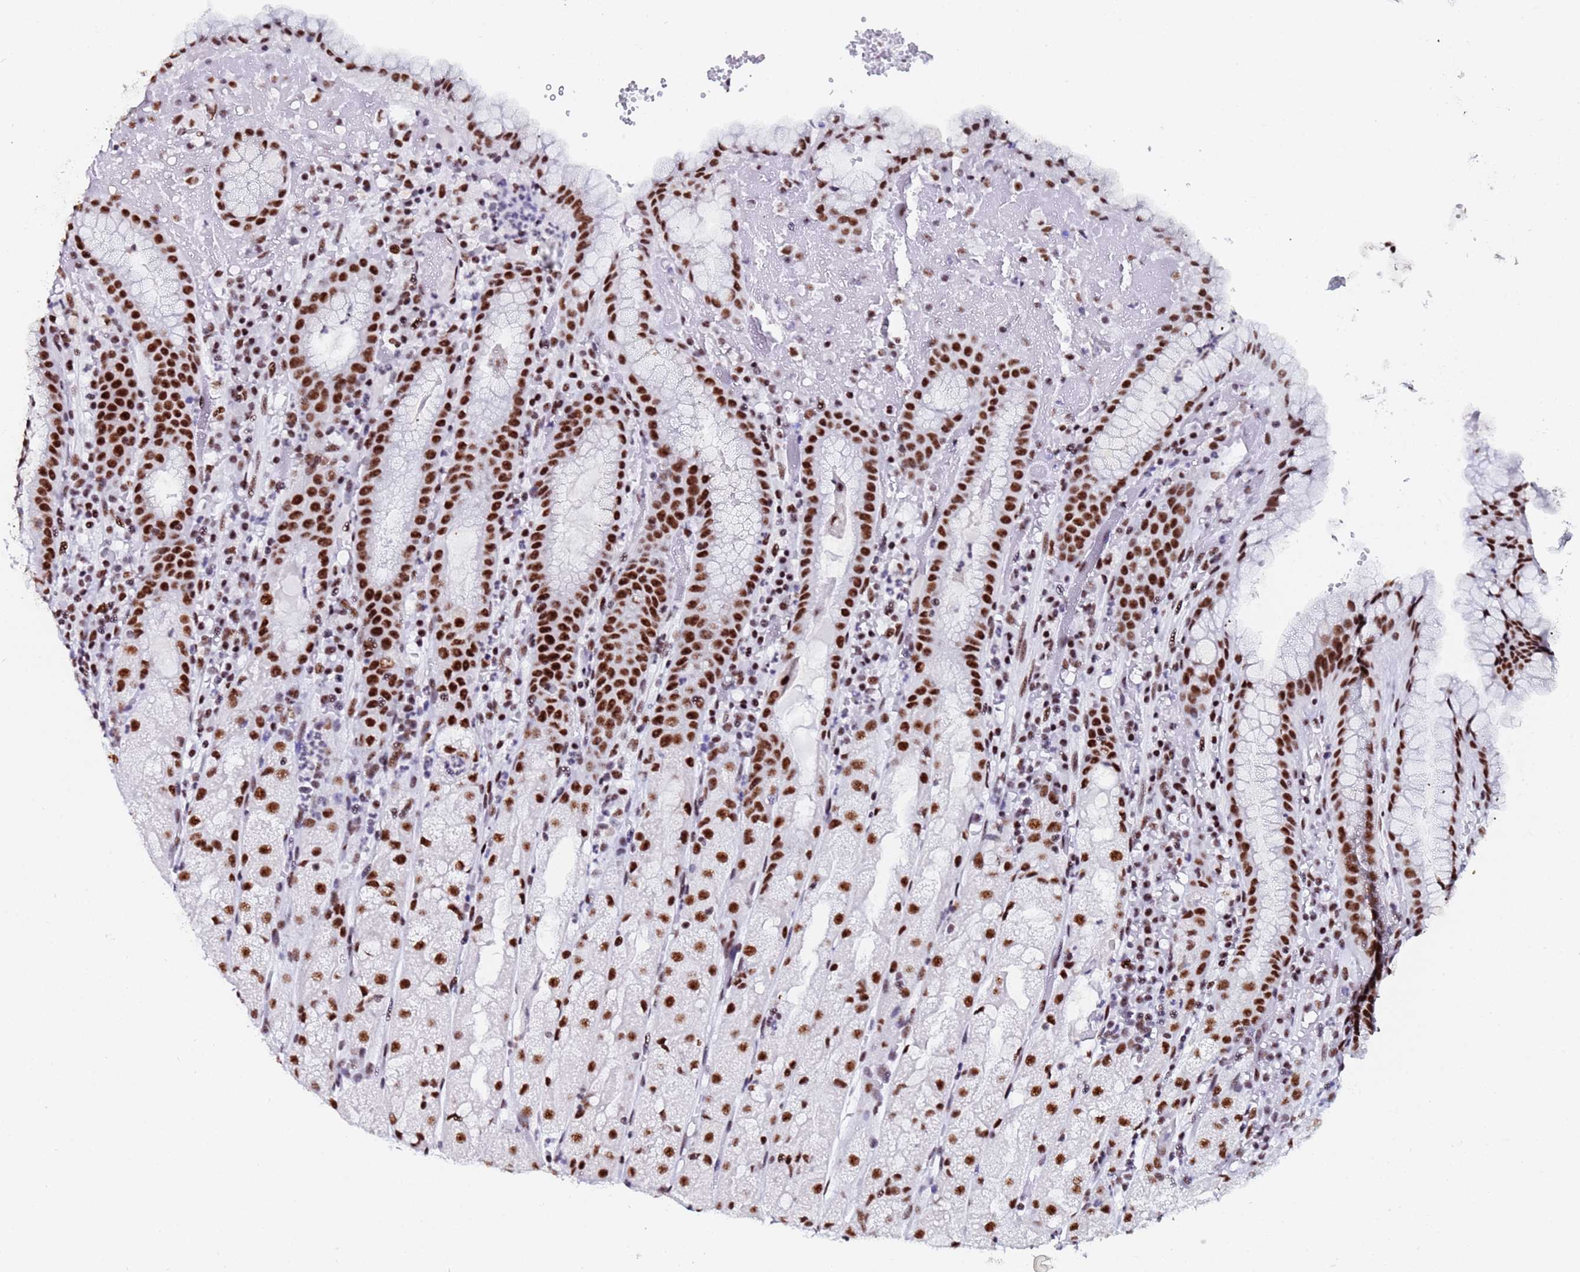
{"staining": {"intensity": "strong", "quantity": ">75%", "location": "nuclear"}, "tissue": "stomach", "cell_type": "Glandular cells", "image_type": "normal", "snomed": [{"axis": "morphology", "description": "Normal tissue, NOS"}, {"axis": "topography", "description": "Stomach, upper"}], "caption": "This is a histology image of IHC staining of benign stomach, which shows strong expression in the nuclear of glandular cells.", "gene": "SNRPA1", "patient": {"sex": "male", "age": 52}}